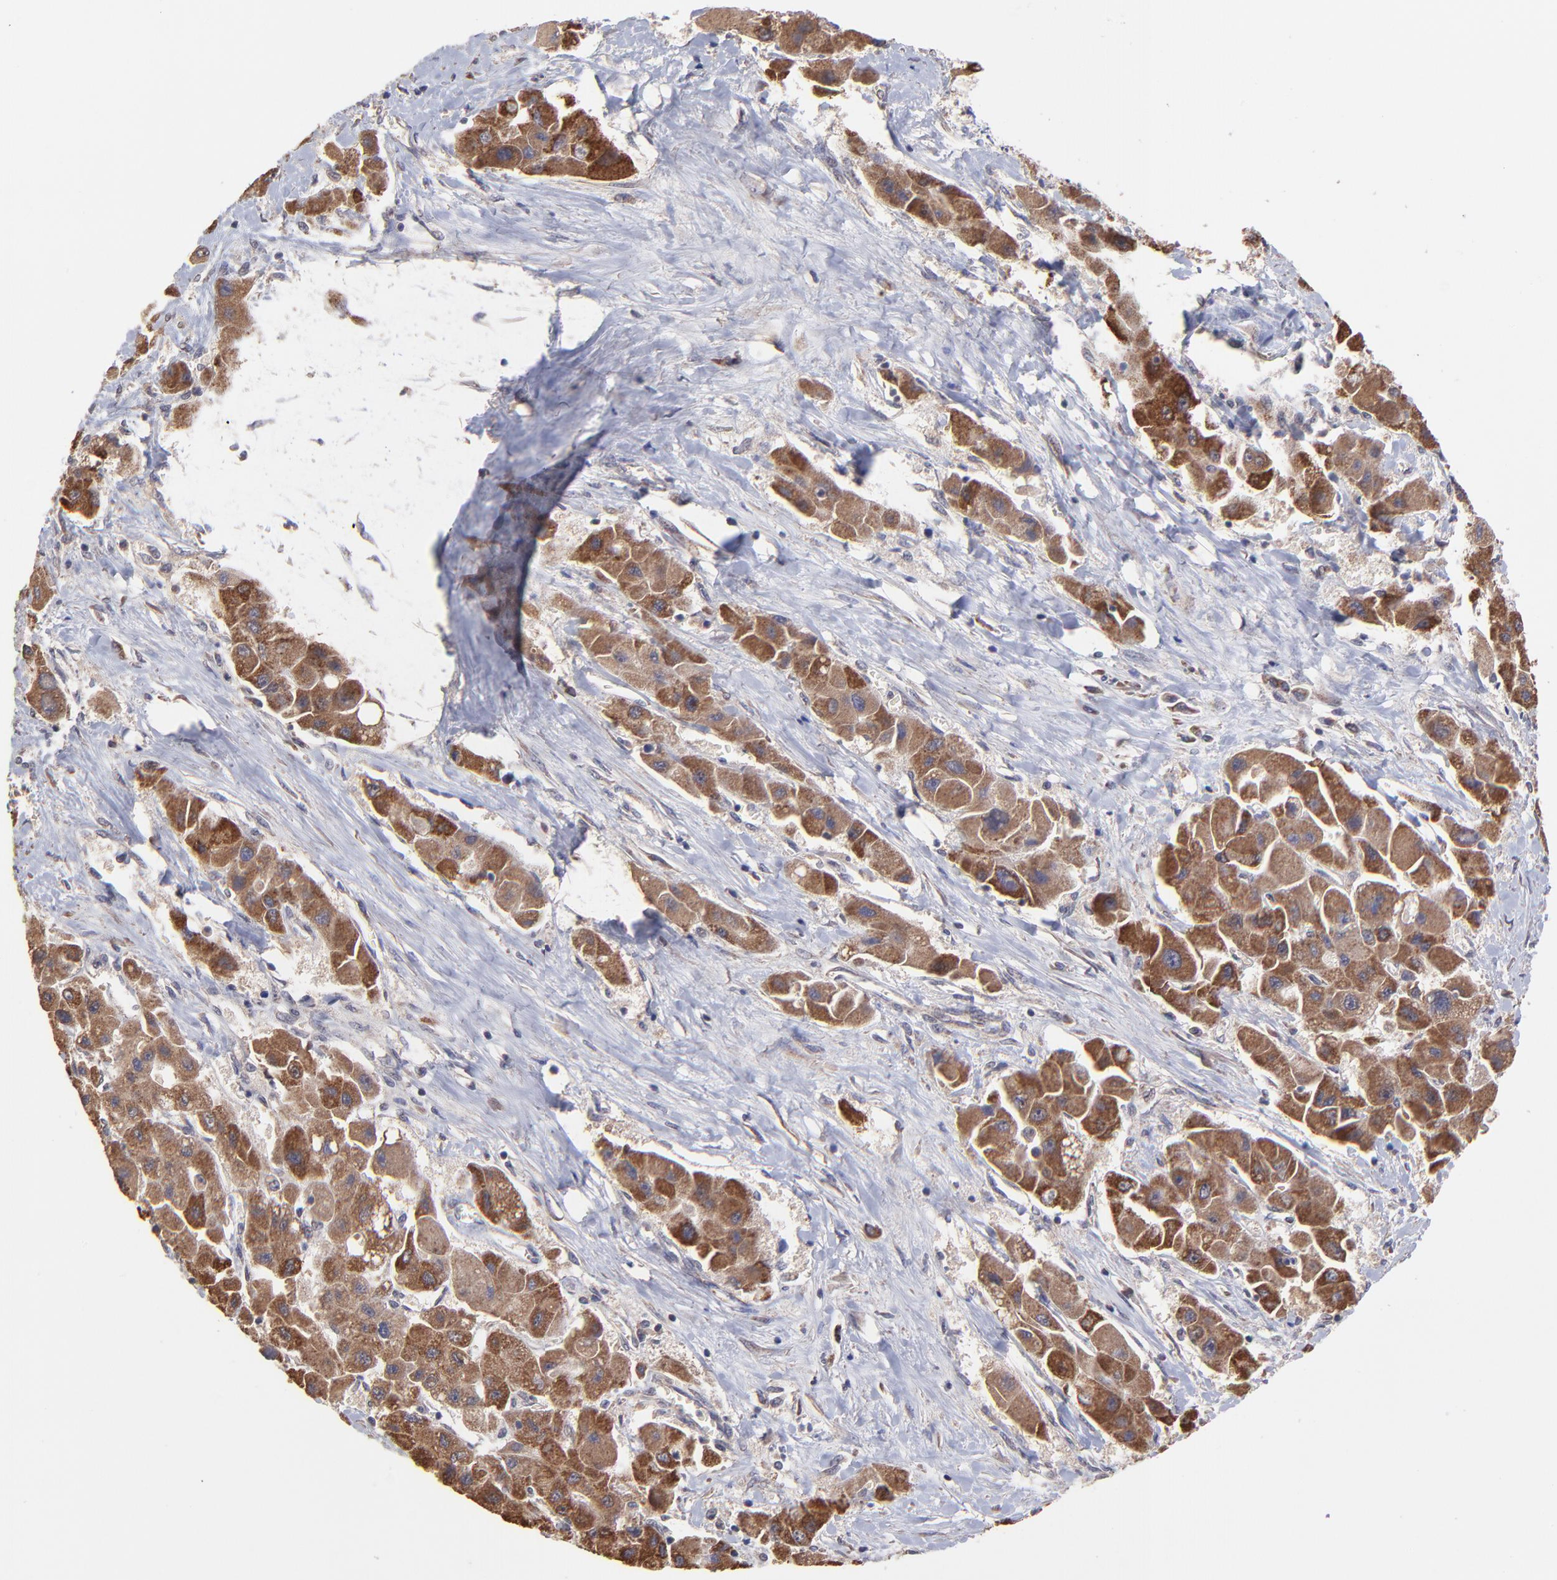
{"staining": {"intensity": "strong", "quantity": ">75%", "location": "cytoplasmic/membranous"}, "tissue": "liver cancer", "cell_type": "Tumor cells", "image_type": "cancer", "snomed": [{"axis": "morphology", "description": "Carcinoma, Hepatocellular, NOS"}, {"axis": "topography", "description": "Liver"}], "caption": "The histopathology image reveals a brown stain indicating the presence of a protein in the cytoplasmic/membranous of tumor cells in liver cancer. (brown staining indicates protein expression, while blue staining denotes nuclei).", "gene": "BAIAP2L2", "patient": {"sex": "male", "age": 24}}